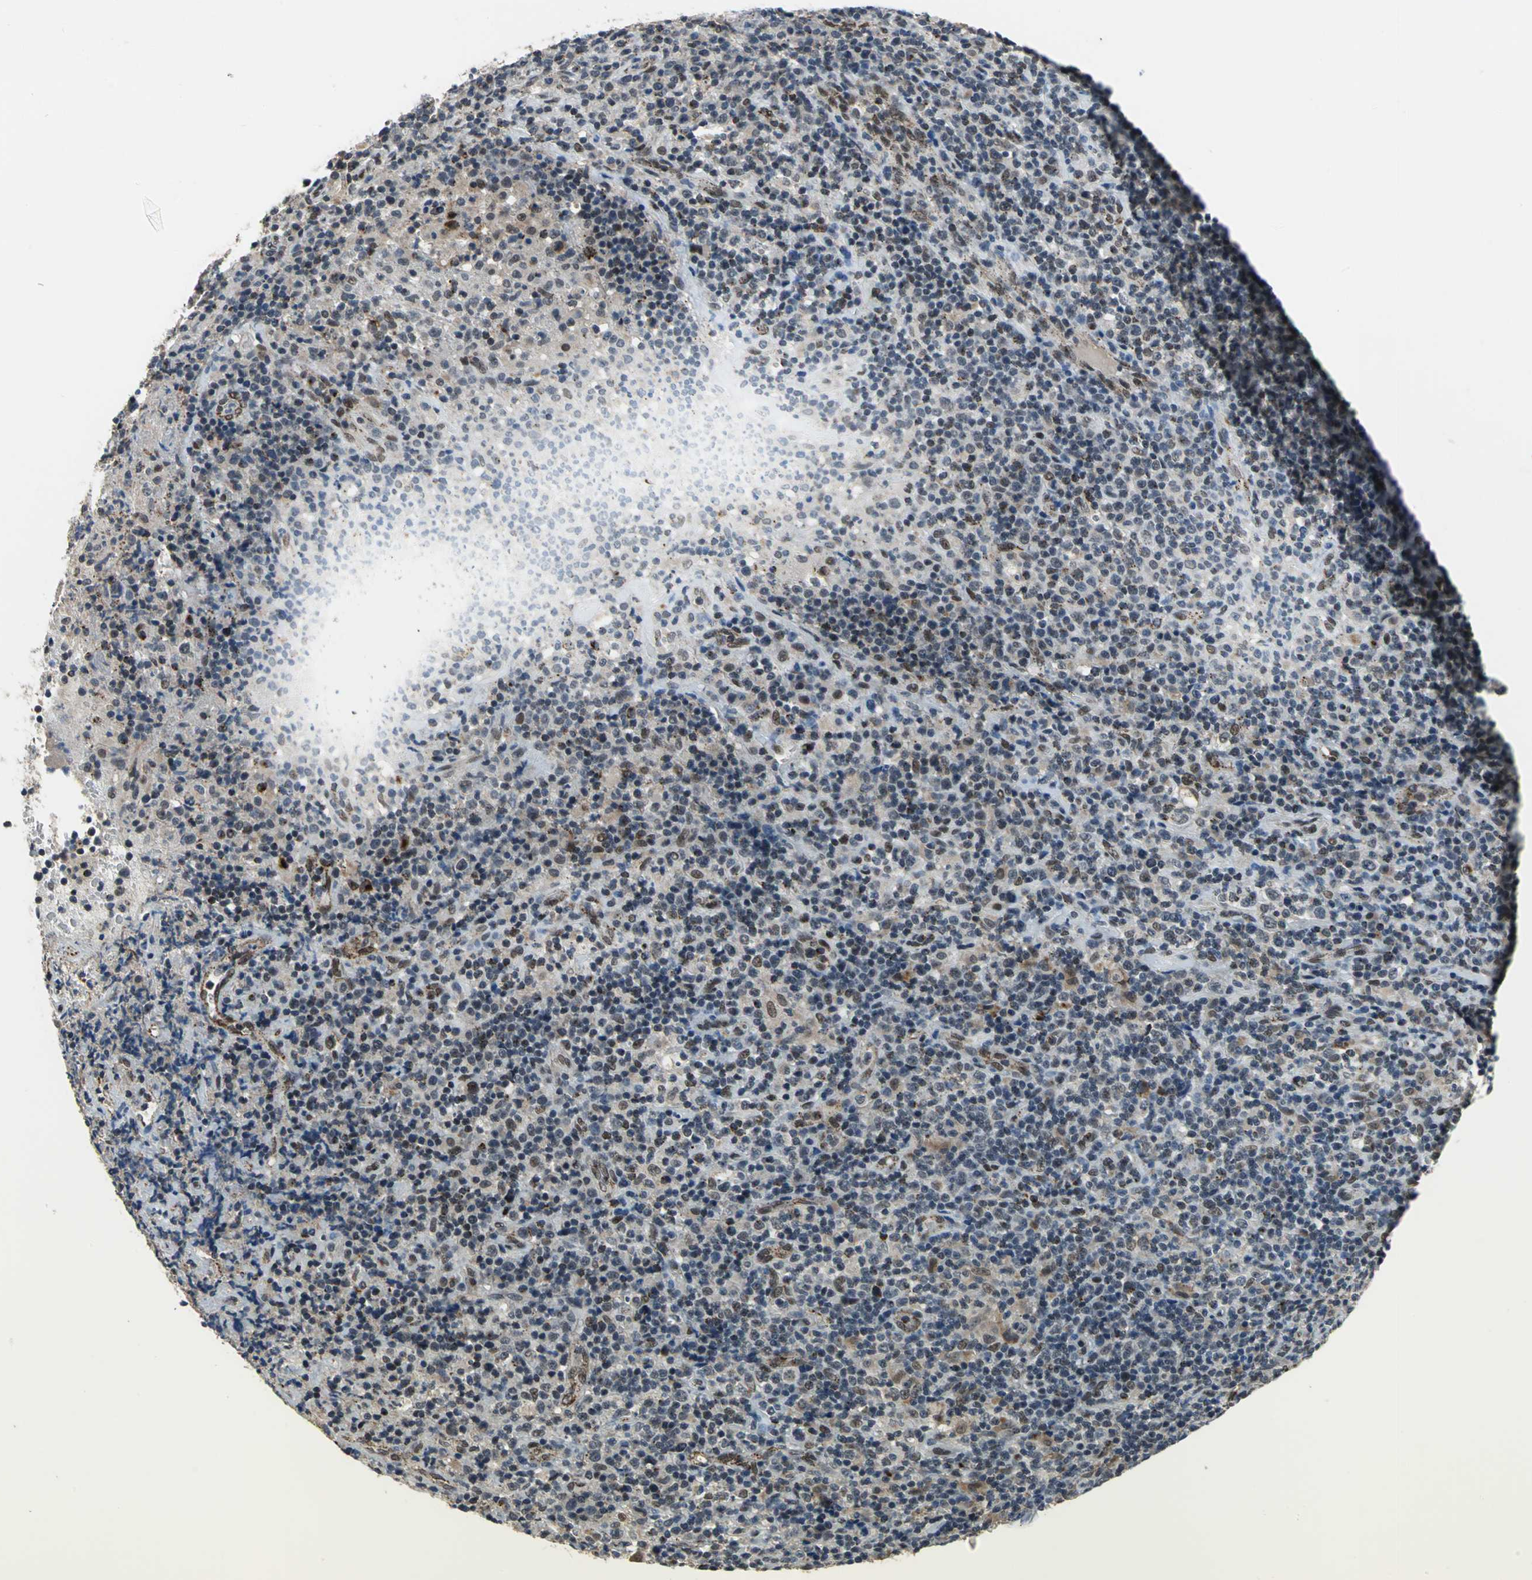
{"staining": {"intensity": "moderate", "quantity": "<25%", "location": "cytoplasmic/membranous,nuclear"}, "tissue": "lymphoma", "cell_type": "Tumor cells", "image_type": "cancer", "snomed": [{"axis": "morphology", "description": "Hodgkin's disease, NOS"}, {"axis": "topography", "description": "Lymph node"}], "caption": "This histopathology image shows immunohistochemistry staining of human lymphoma, with low moderate cytoplasmic/membranous and nuclear positivity in about <25% of tumor cells.", "gene": "ELF2", "patient": {"sex": "male", "age": 65}}